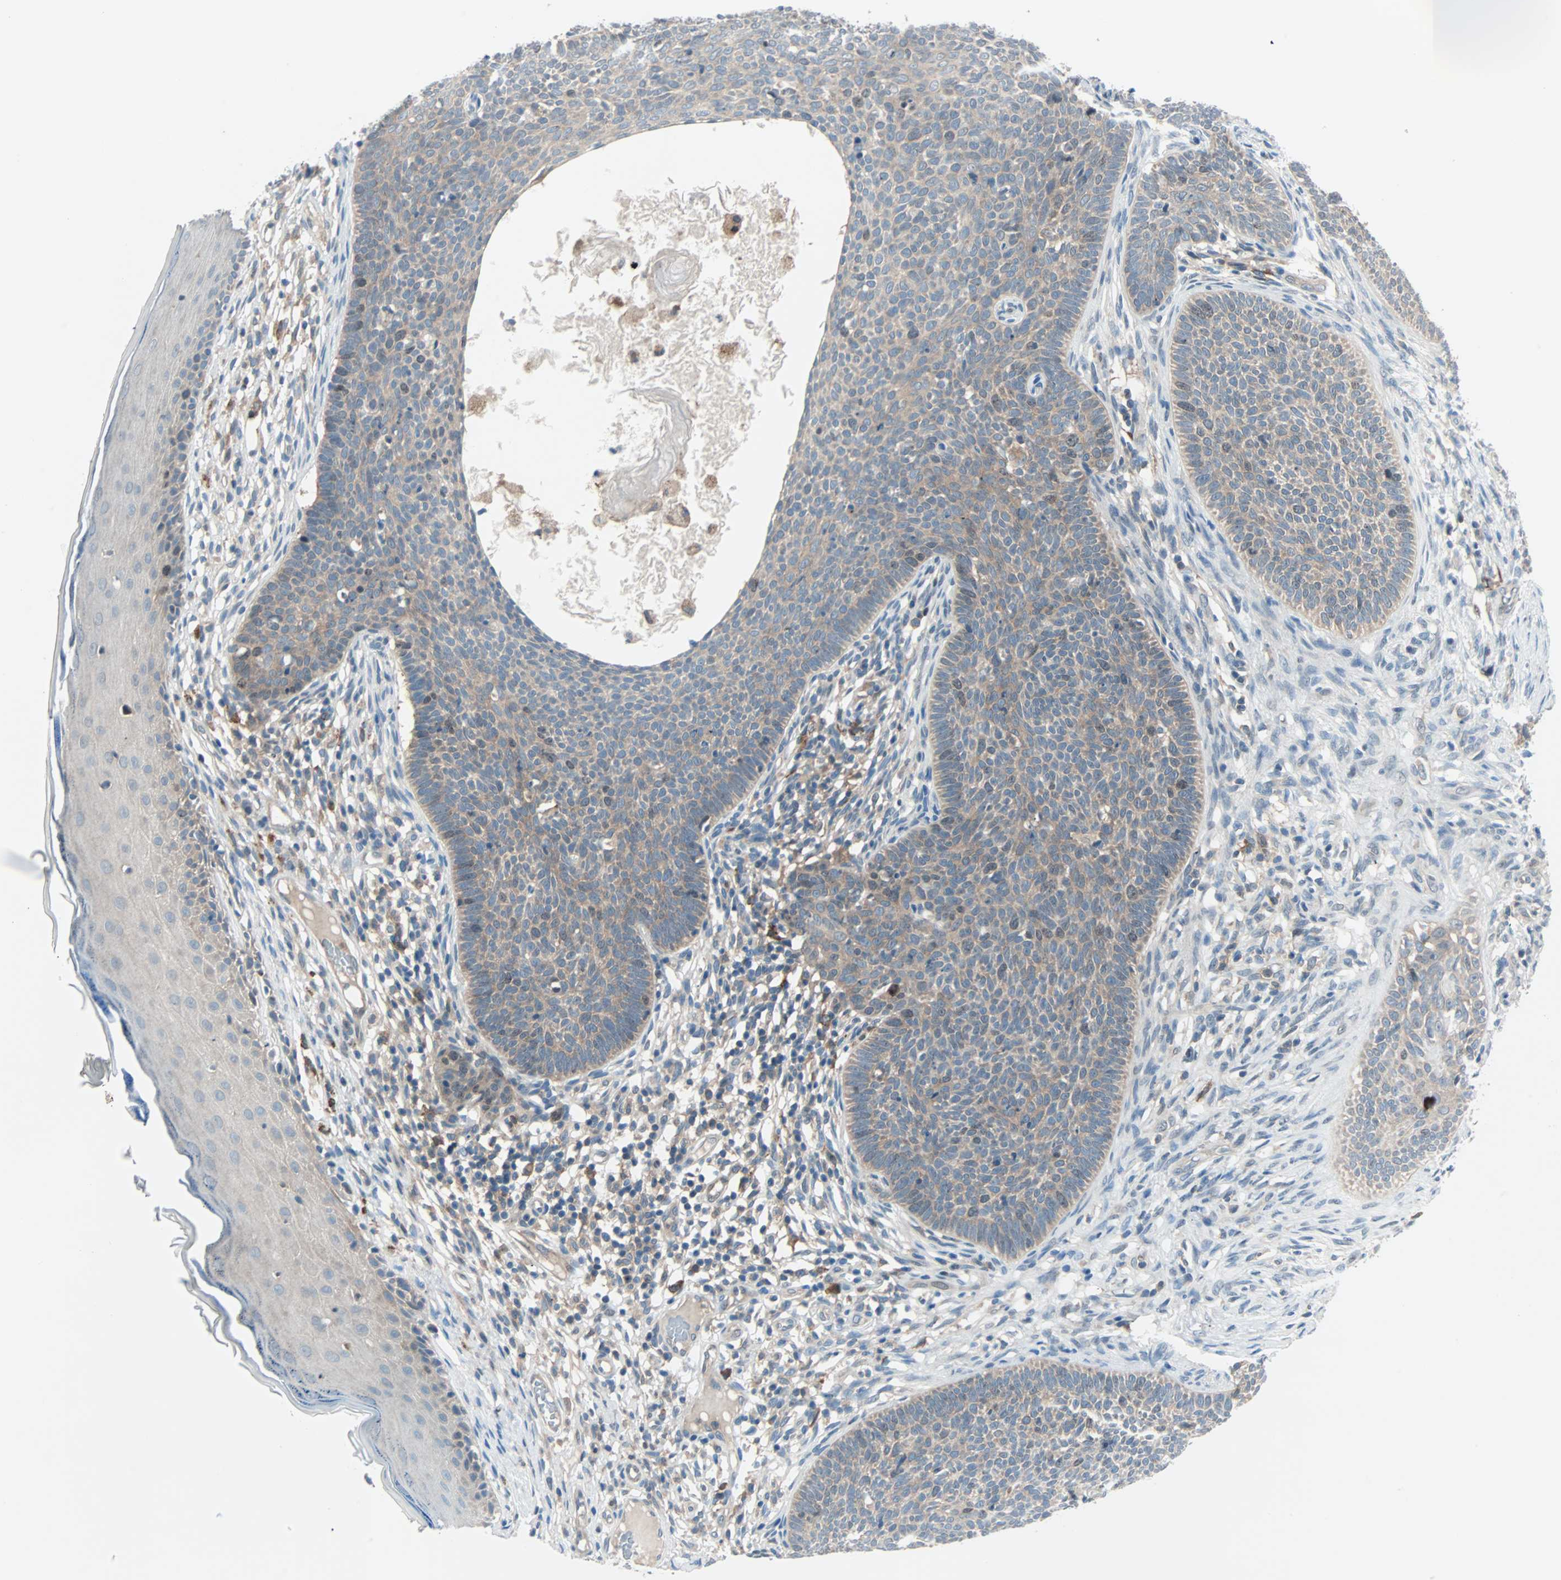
{"staining": {"intensity": "weak", "quantity": ">75%", "location": "cytoplasmic/membranous"}, "tissue": "skin cancer", "cell_type": "Tumor cells", "image_type": "cancer", "snomed": [{"axis": "morphology", "description": "Normal tissue, NOS"}, {"axis": "morphology", "description": "Basal cell carcinoma"}, {"axis": "topography", "description": "Skin"}], "caption": "IHC (DAB (3,3'-diaminobenzidine)) staining of human basal cell carcinoma (skin) demonstrates weak cytoplasmic/membranous protein expression in approximately >75% of tumor cells.", "gene": "SMIM8", "patient": {"sex": "male", "age": 87}}